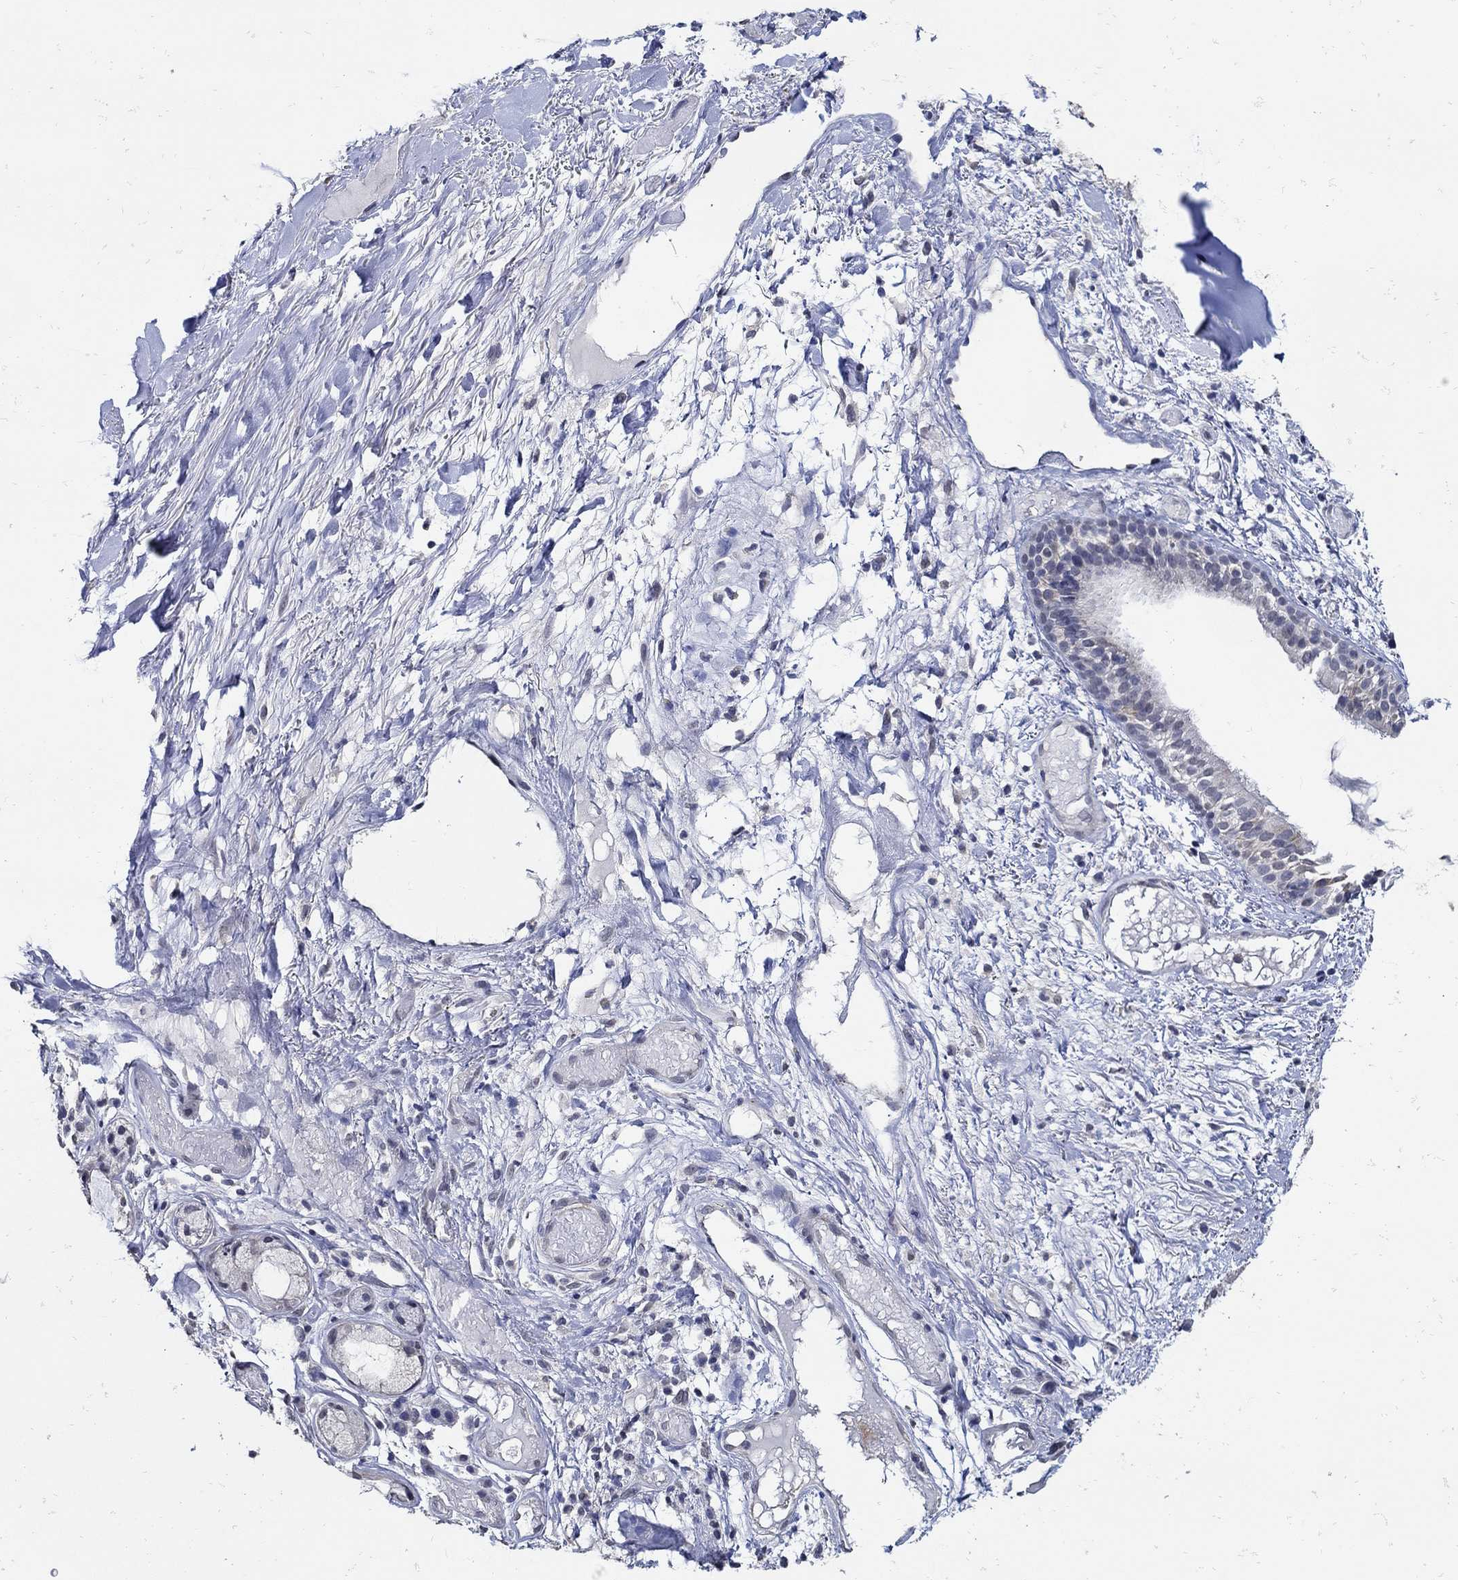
{"staining": {"intensity": "negative", "quantity": "none", "location": "none"}, "tissue": "adipose tissue", "cell_type": "Adipocytes", "image_type": "normal", "snomed": [{"axis": "morphology", "description": "Normal tissue, NOS"}, {"axis": "topography", "description": "Cartilage tissue"}], "caption": "Photomicrograph shows no protein positivity in adipocytes of benign adipose tissue.", "gene": "KCNN3", "patient": {"sex": "male", "age": 62}}